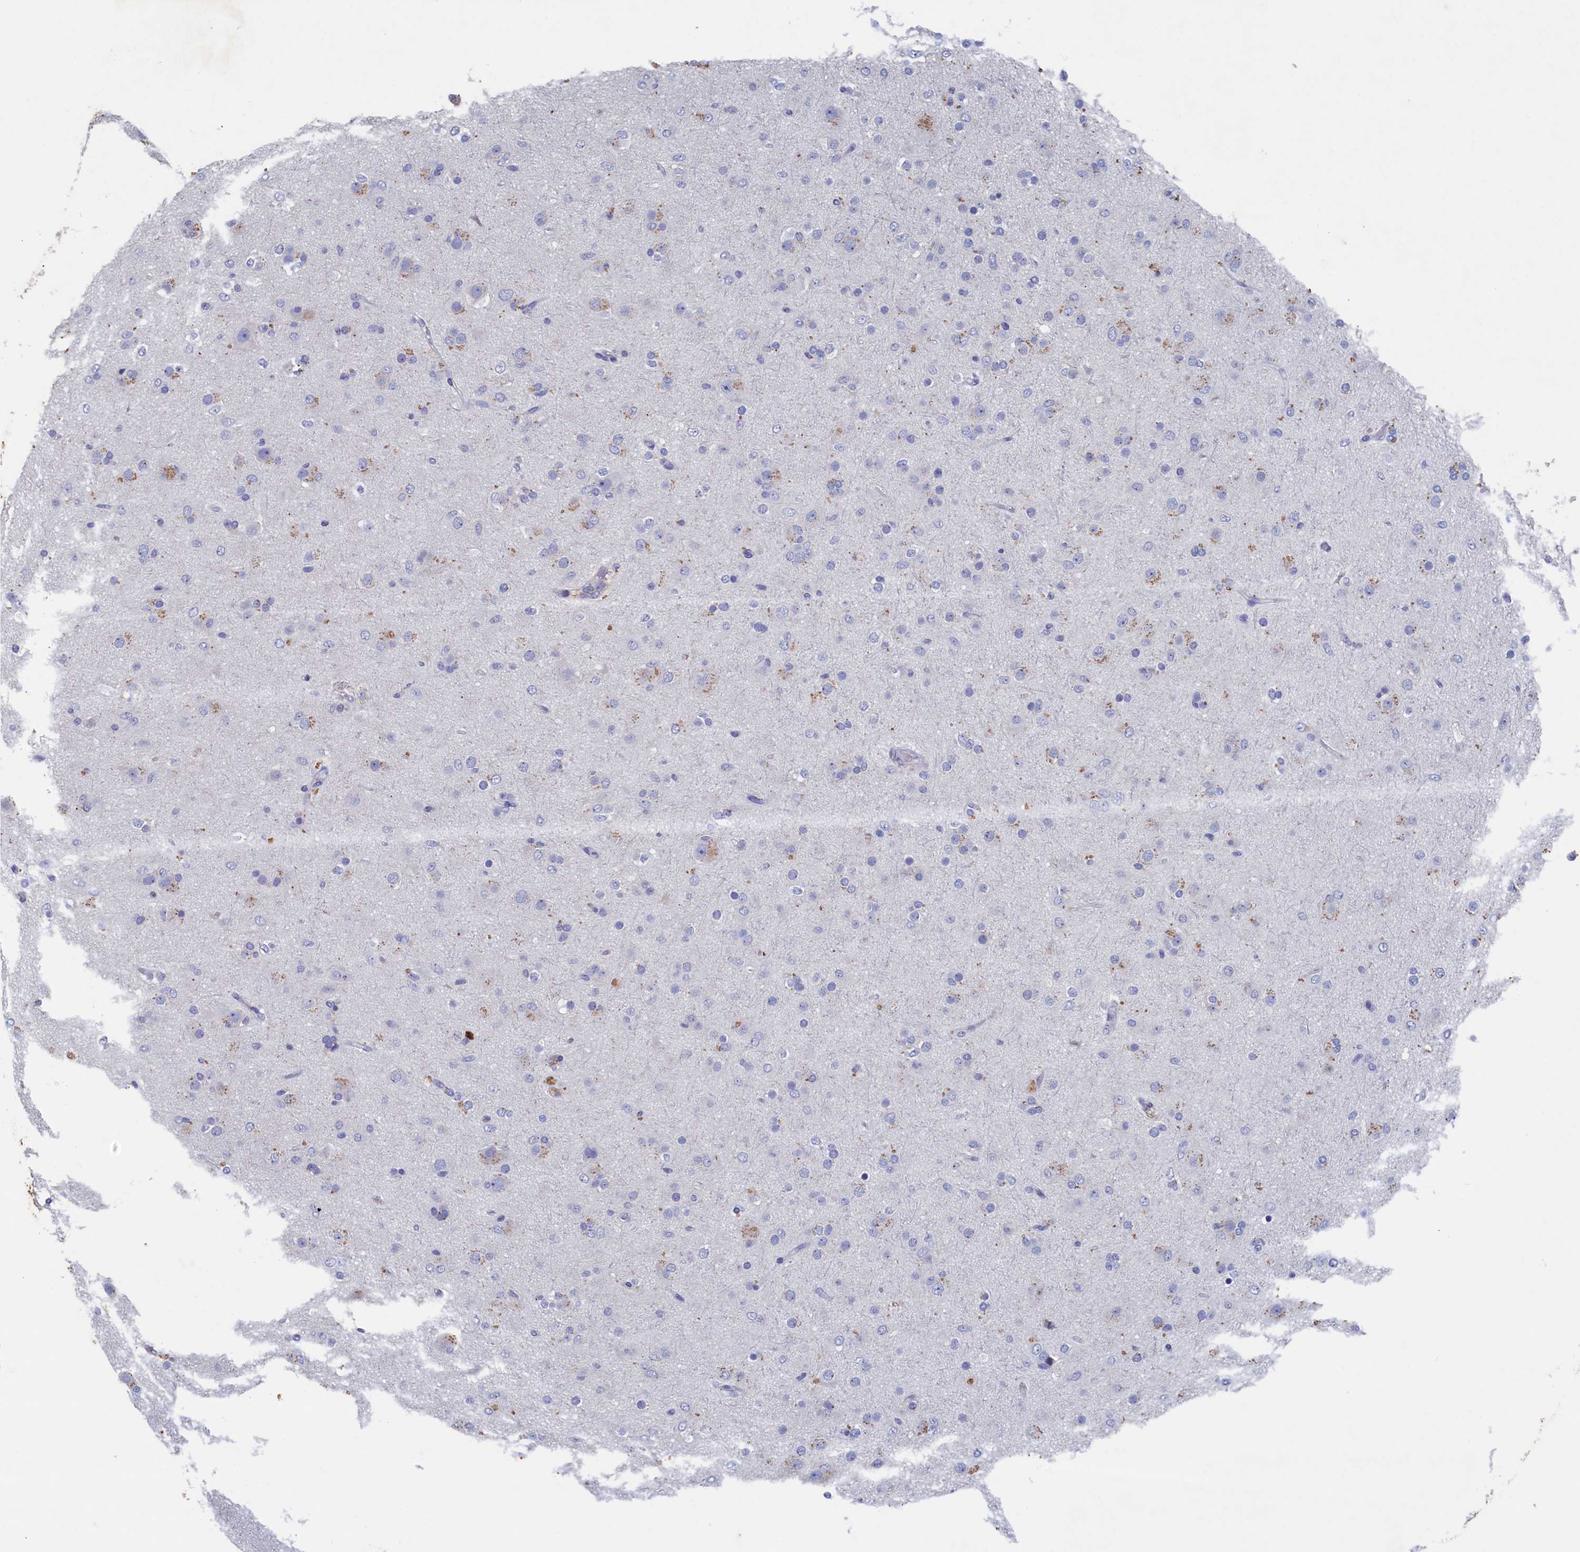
{"staining": {"intensity": "negative", "quantity": "none", "location": "none"}, "tissue": "glioma", "cell_type": "Tumor cells", "image_type": "cancer", "snomed": [{"axis": "morphology", "description": "Glioma, malignant, Low grade"}, {"axis": "topography", "description": "Brain"}], "caption": "Tumor cells are negative for protein expression in human glioma. (Brightfield microscopy of DAB immunohistochemistry (IHC) at high magnification).", "gene": "CBLIF", "patient": {"sex": "male", "age": 65}}